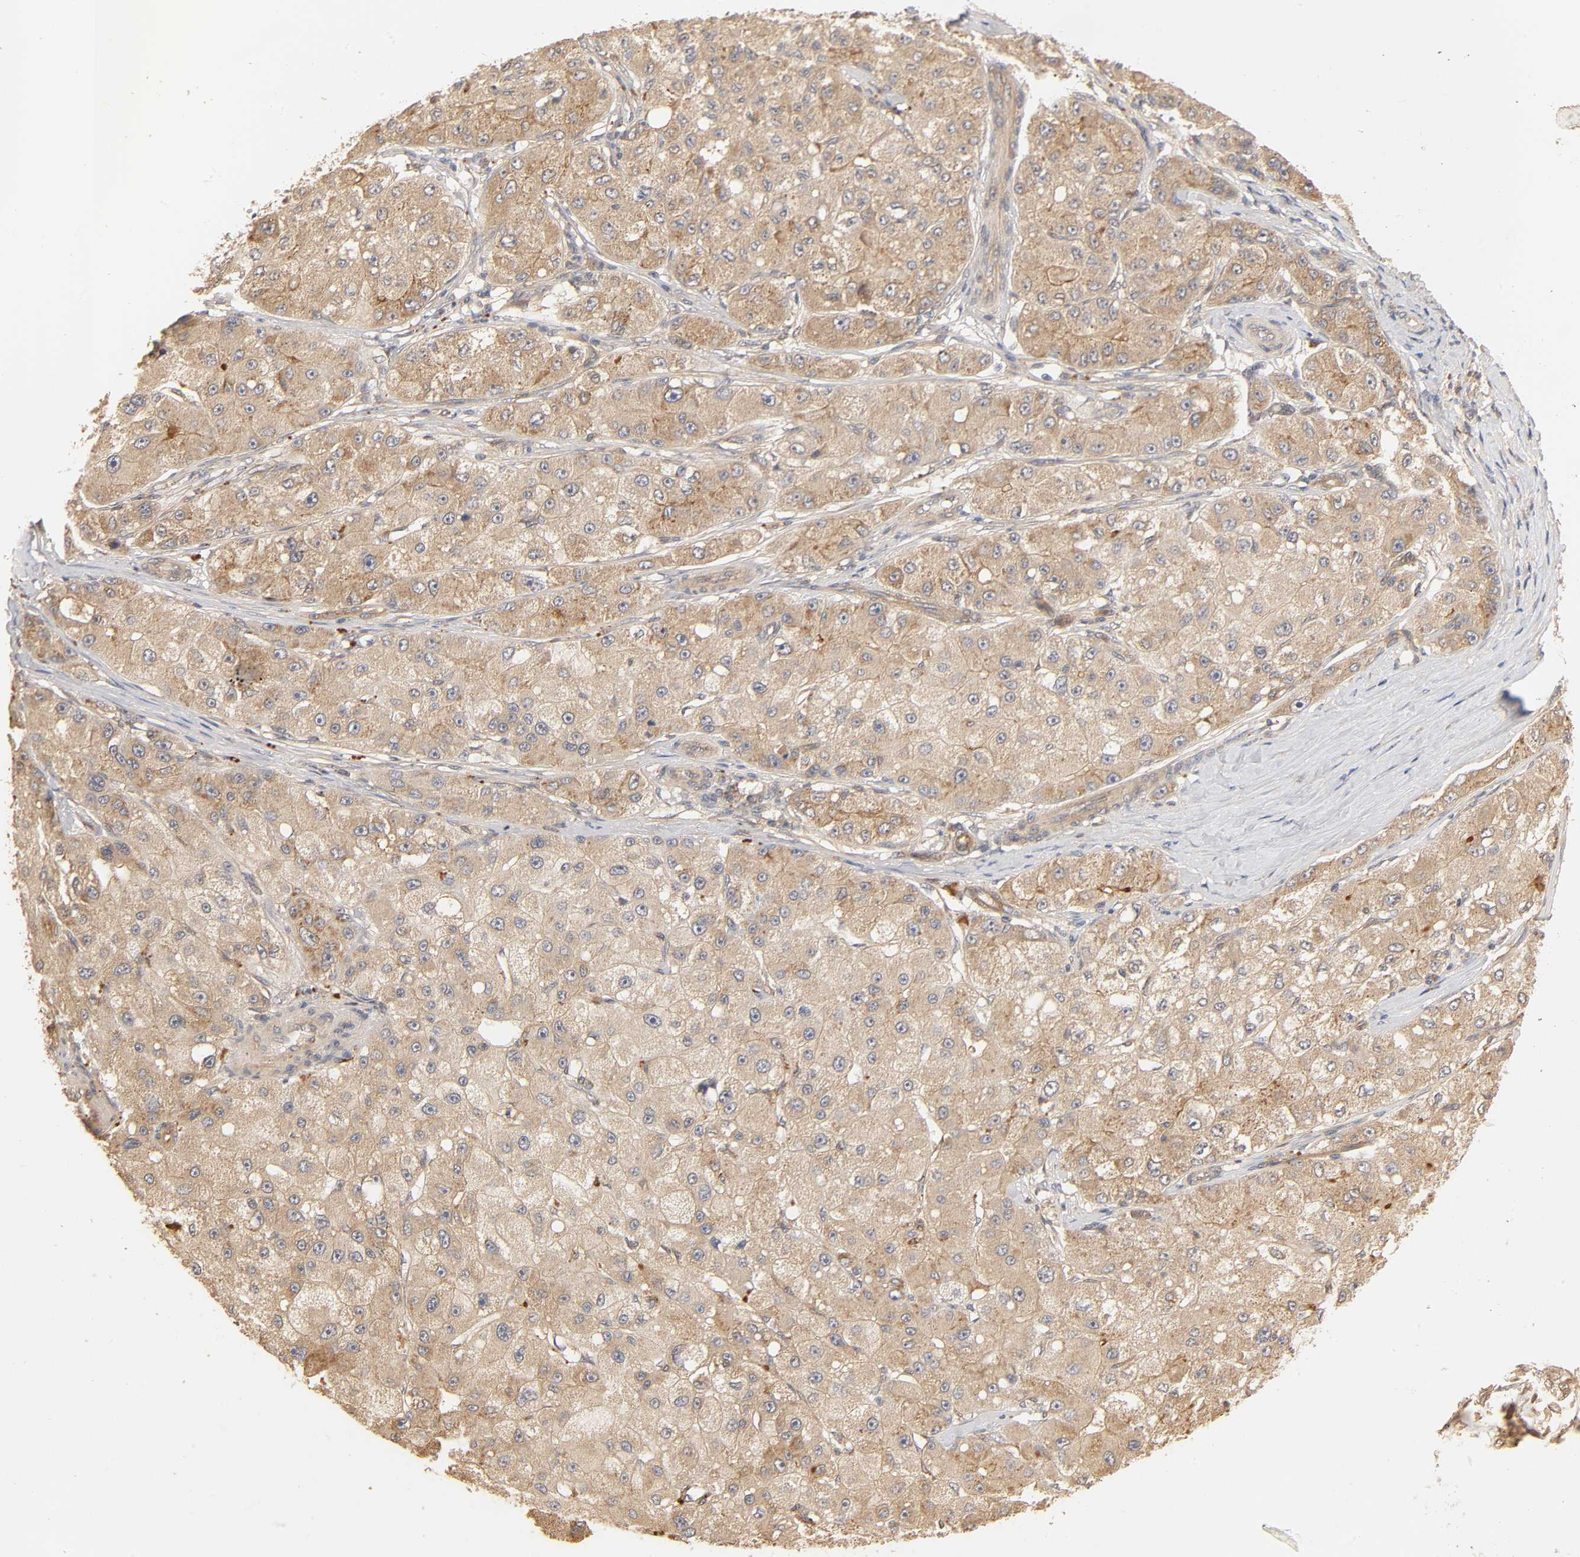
{"staining": {"intensity": "moderate", "quantity": ">75%", "location": "cytoplasmic/membranous"}, "tissue": "liver cancer", "cell_type": "Tumor cells", "image_type": "cancer", "snomed": [{"axis": "morphology", "description": "Carcinoma, Hepatocellular, NOS"}, {"axis": "topography", "description": "Liver"}], "caption": "Immunohistochemical staining of human liver cancer (hepatocellular carcinoma) exhibits medium levels of moderate cytoplasmic/membranous positivity in about >75% of tumor cells. Immunohistochemistry (ihc) stains the protein of interest in brown and the nuclei are stained blue.", "gene": "EPS8", "patient": {"sex": "male", "age": 80}}